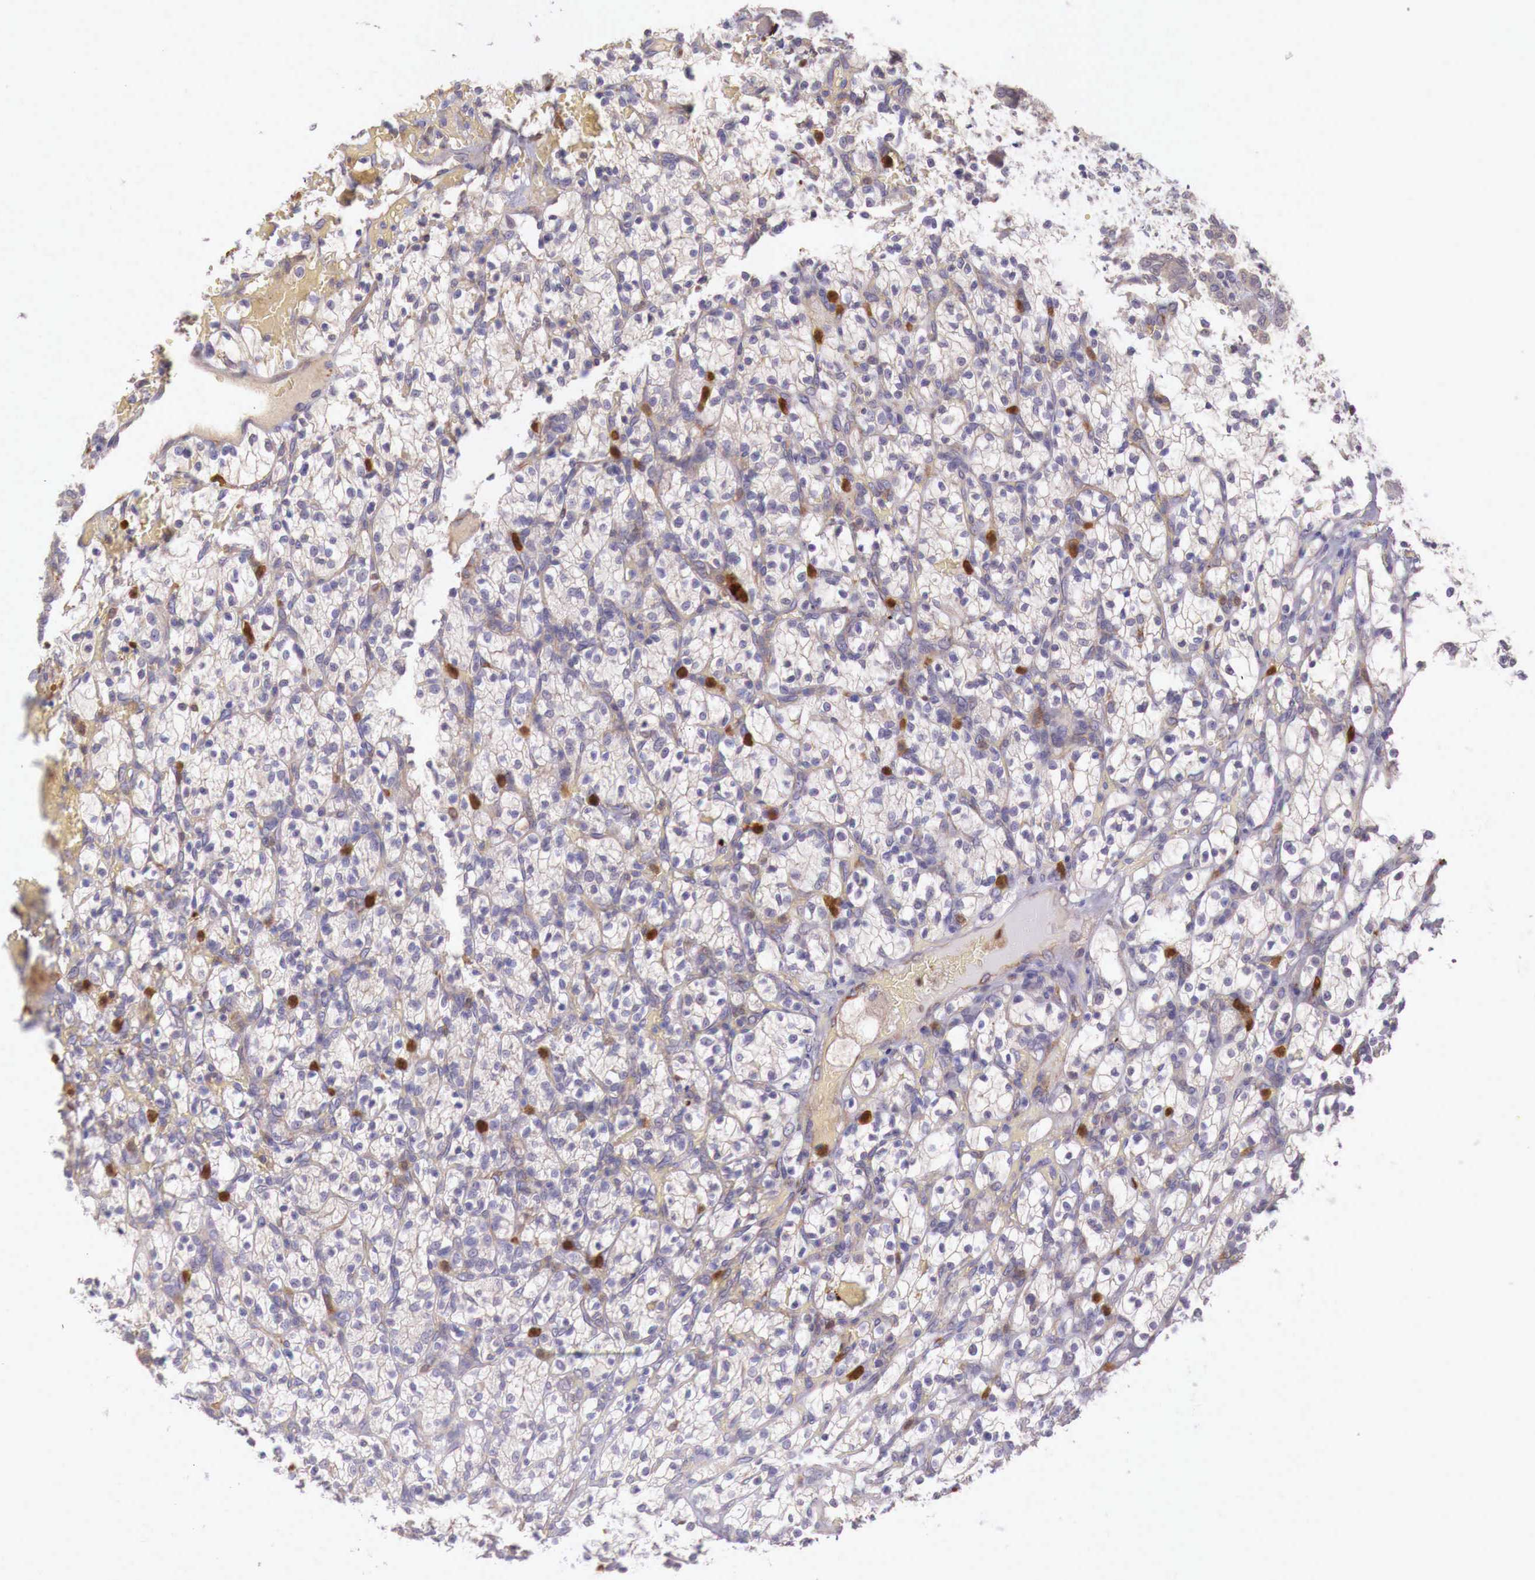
{"staining": {"intensity": "negative", "quantity": "none", "location": "none"}, "tissue": "renal cancer", "cell_type": "Tumor cells", "image_type": "cancer", "snomed": [{"axis": "morphology", "description": "Adenocarcinoma, NOS"}, {"axis": "topography", "description": "Kidney"}], "caption": "Tumor cells show no significant protein staining in adenocarcinoma (renal).", "gene": "GAB2", "patient": {"sex": "female", "age": 83}}